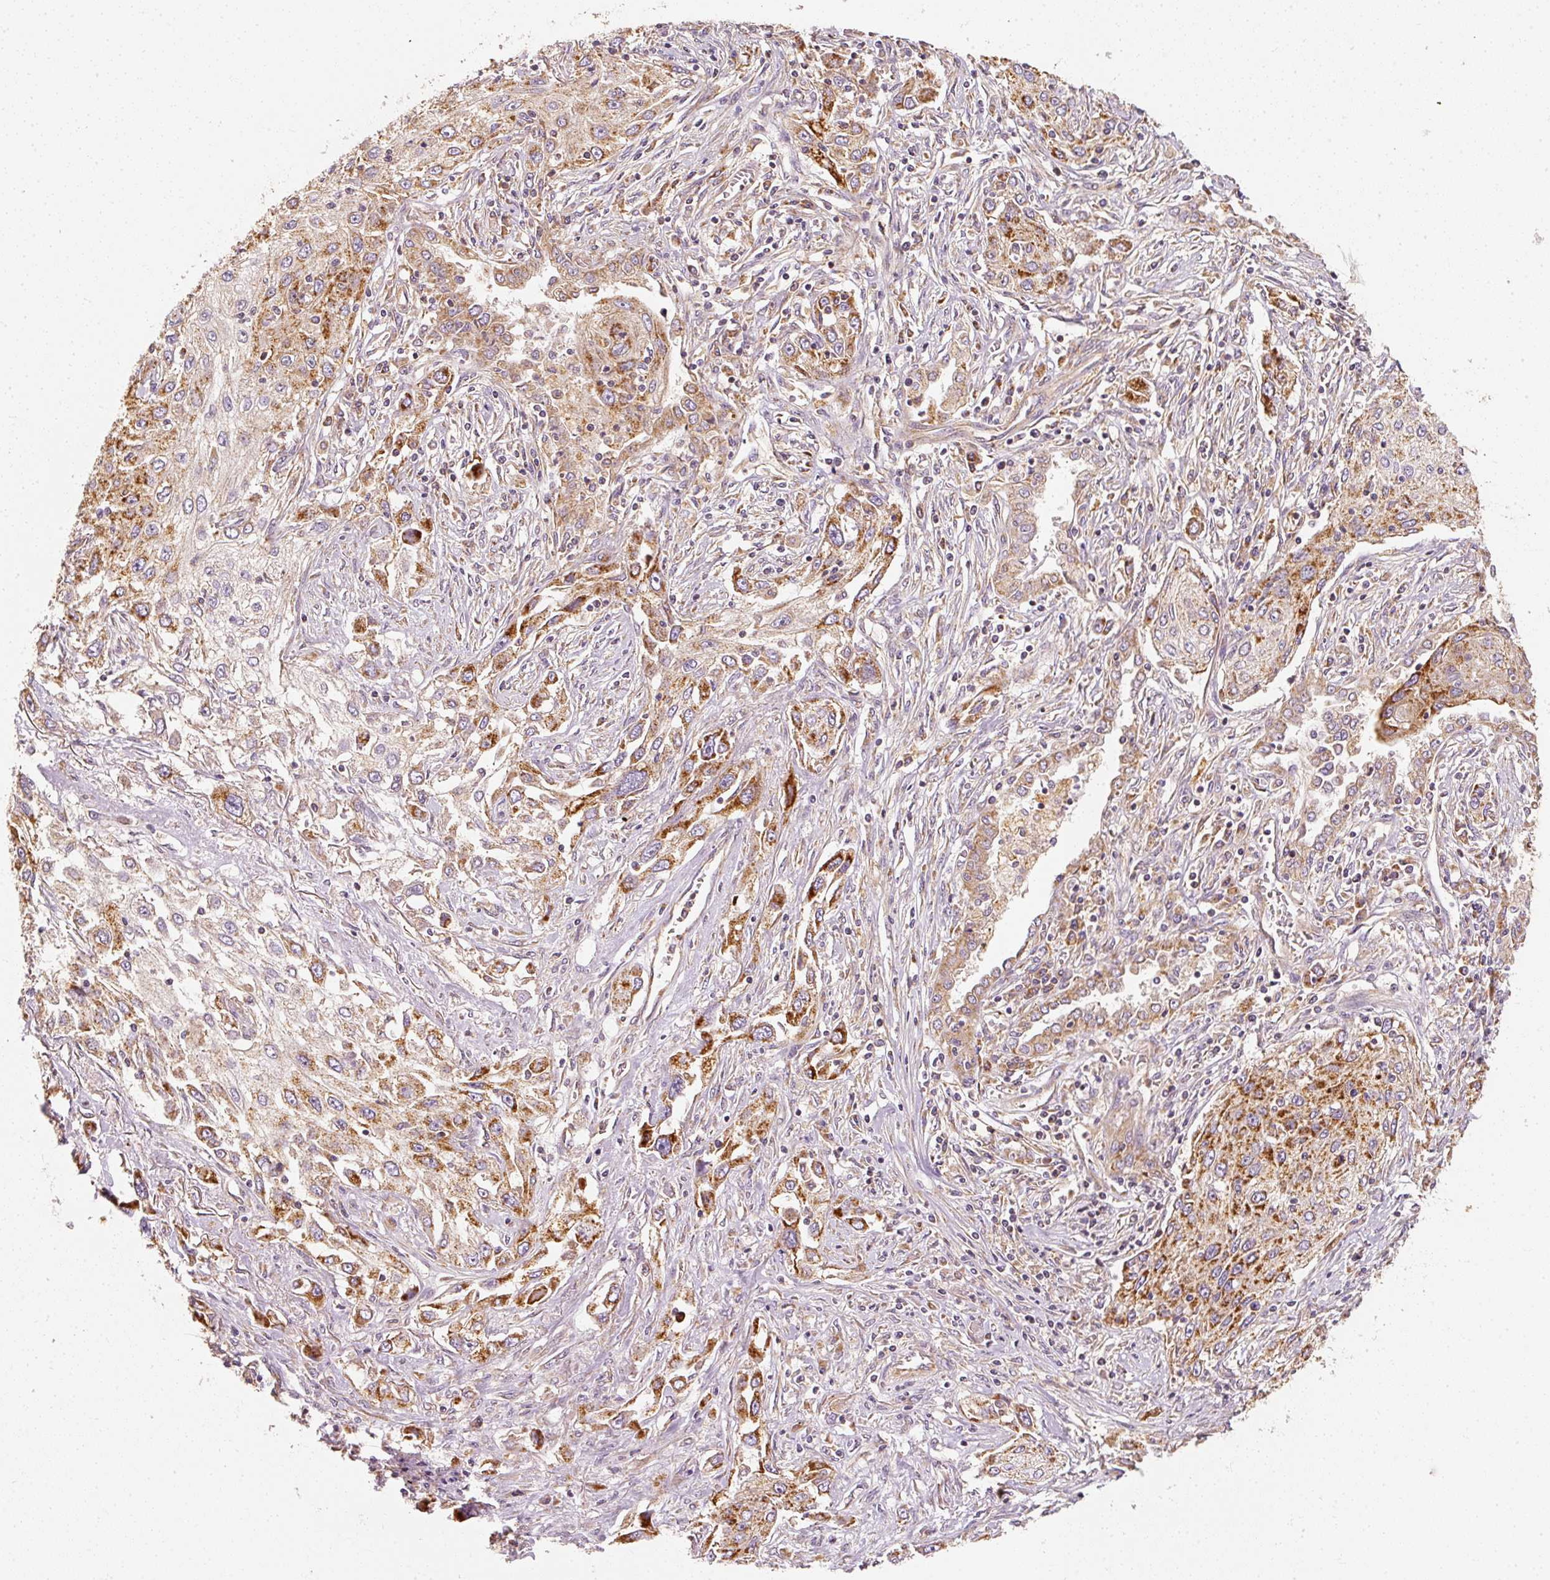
{"staining": {"intensity": "moderate", "quantity": "25%-75%", "location": "cytoplasmic/membranous"}, "tissue": "lung cancer", "cell_type": "Tumor cells", "image_type": "cancer", "snomed": [{"axis": "morphology", "description": "Squamous cell carcinoma, NOS"}, {"axis": "topography", "description": "Lung"}], "caption": "Human lung cancer stained for a protein (brown) displays moderate cytoplasmic/membranous positive positivity in approximately 25%-75% of tumor cells.", "gene": "TOMM40", "patient": {"sex": "female", "age": 69}}